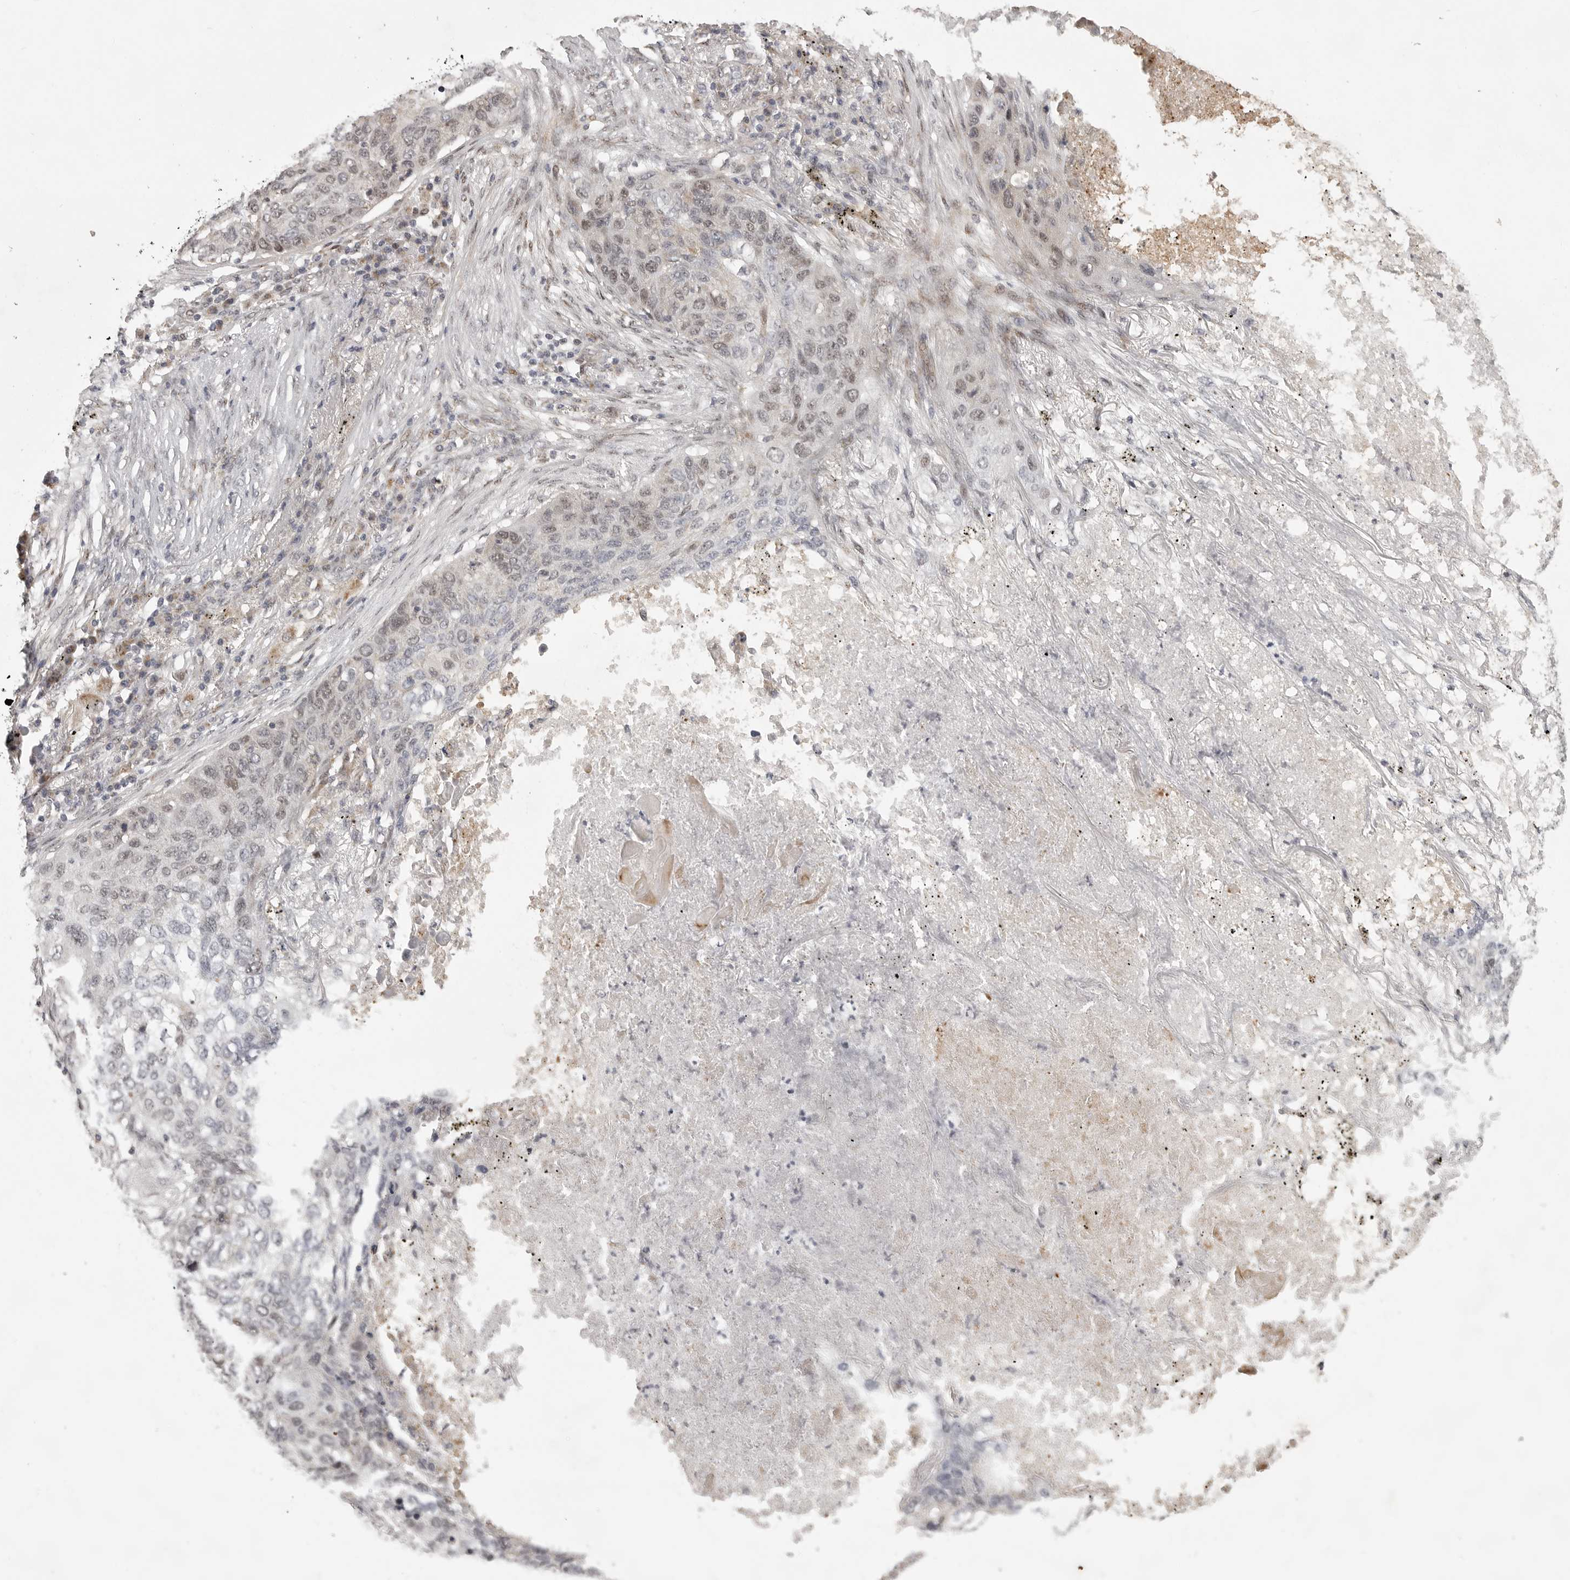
{"staining": {"intensity": "weak", "quantity": "25%-75%", "location": "nuclear"}, "tissue": "lung cancer", "cell_type": "Tumor cells", "image_type": "cancer", "snomed": [{"axis": "morphology", "description": "Squamous cell carcinoma, NOS"}, {"axis": "topography", "description": "Lung"}], "caption": "A brown stain highlights weak nuclear positivity of a protein in human squamous cell carcinoma (lung) tumor cells.", "gene": "POLE2", "patient": {"sex": "female", "age": 63}}